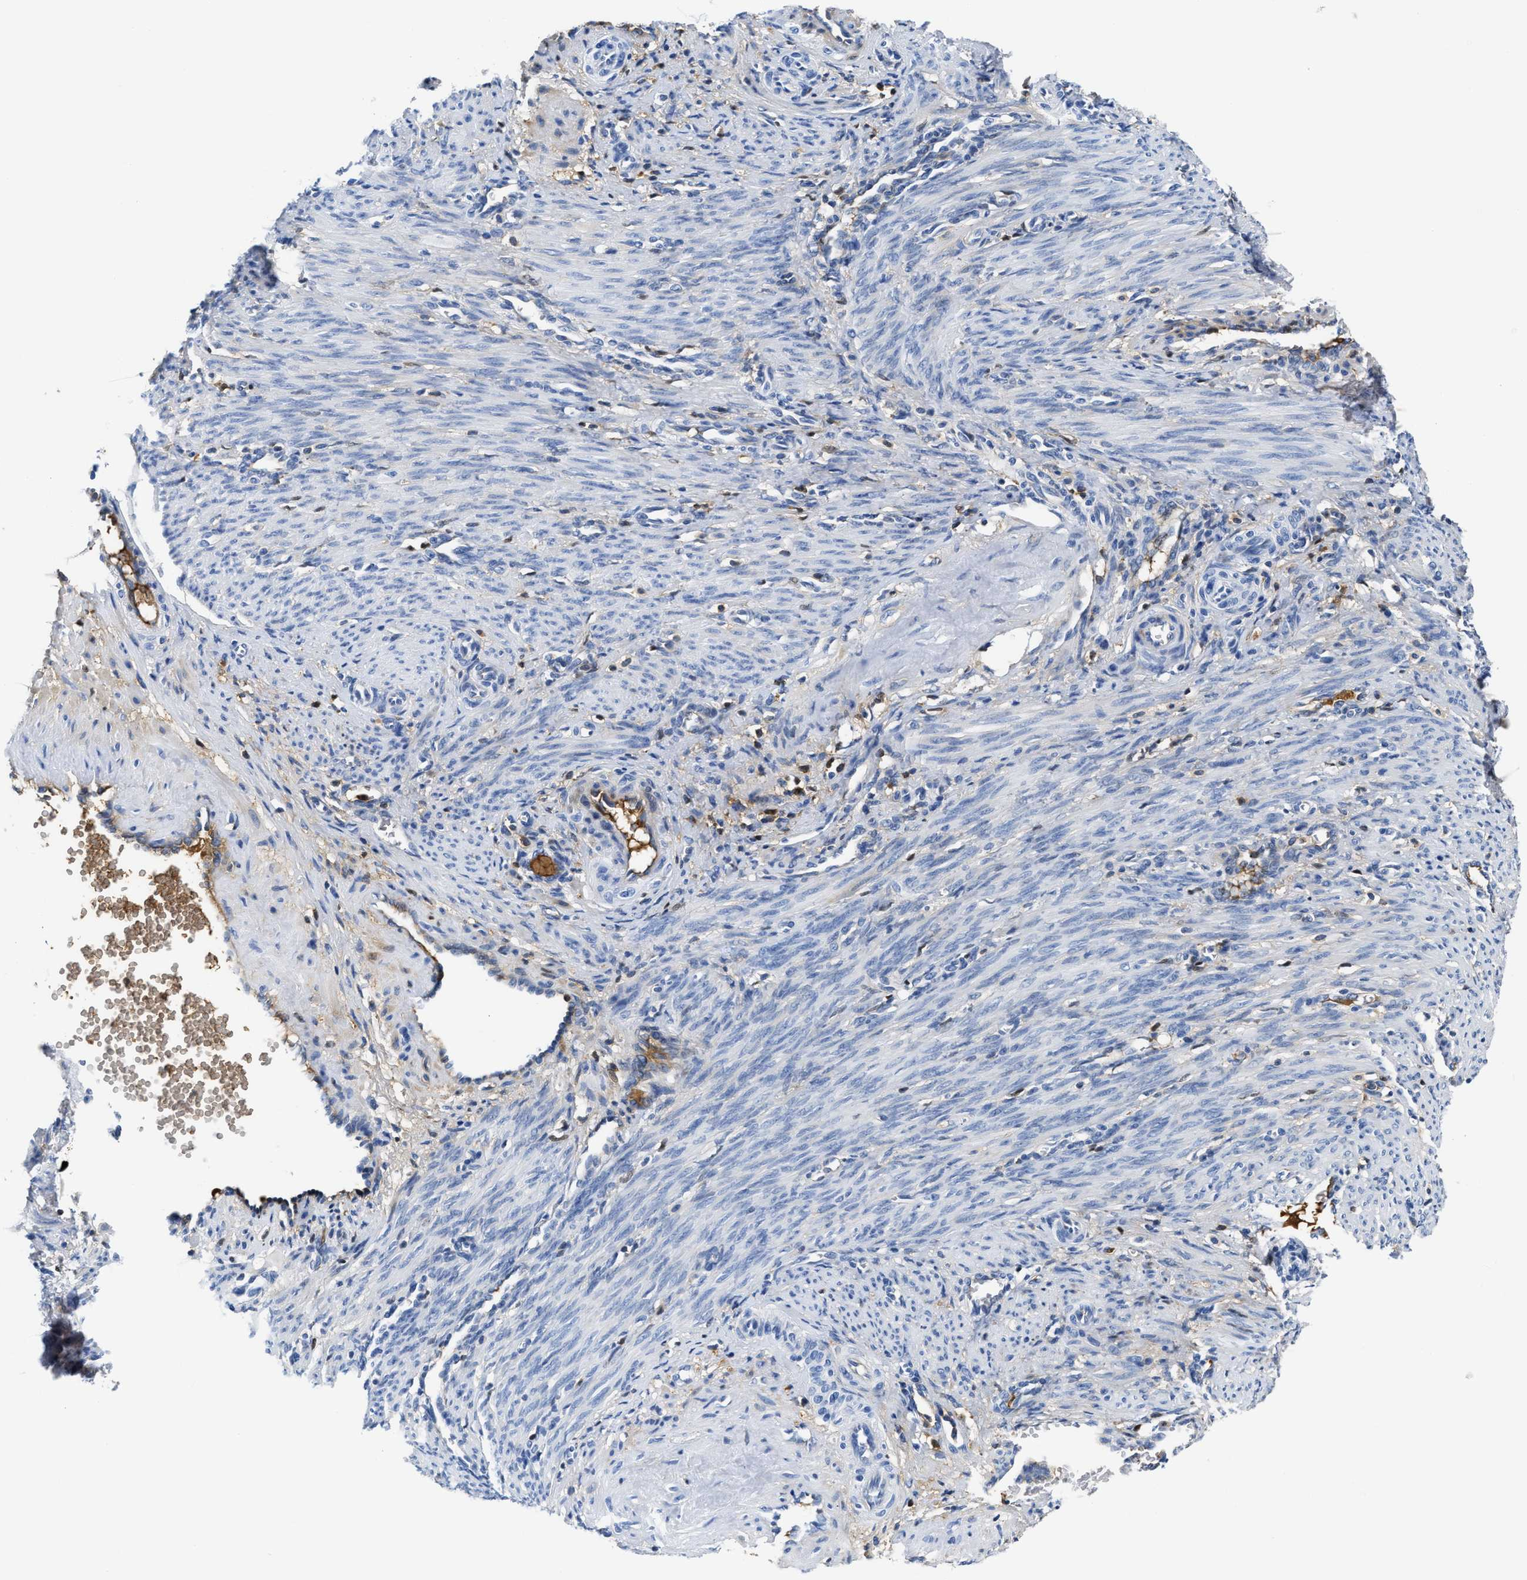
{"staining": {"intensity": "negative", "quantity": "none", "location": "none"}, "tissue": "smooth muscle", "cell_type": "Smooth muscle cells", "image_type": "normal", "snomed": [{"axis": "morphology", "description": "Normal tissue, NOS"}, {"axis": "topography", "description": "Endometrium"}], "caption": "DAB (3,3'-diaminobenzidine) immunohistochemical staining of normal smooth muscle displays no significant staining in smooth muscle cells. The staining was performed using DAB (3,3'-diaminobenzidine) to visualize the protein expression in brown, while the nuclei were stained in blue with hematoxylin (Magnification: 20x).", "gene": "GC", "patient": {"sex": "female", "age": 33}}